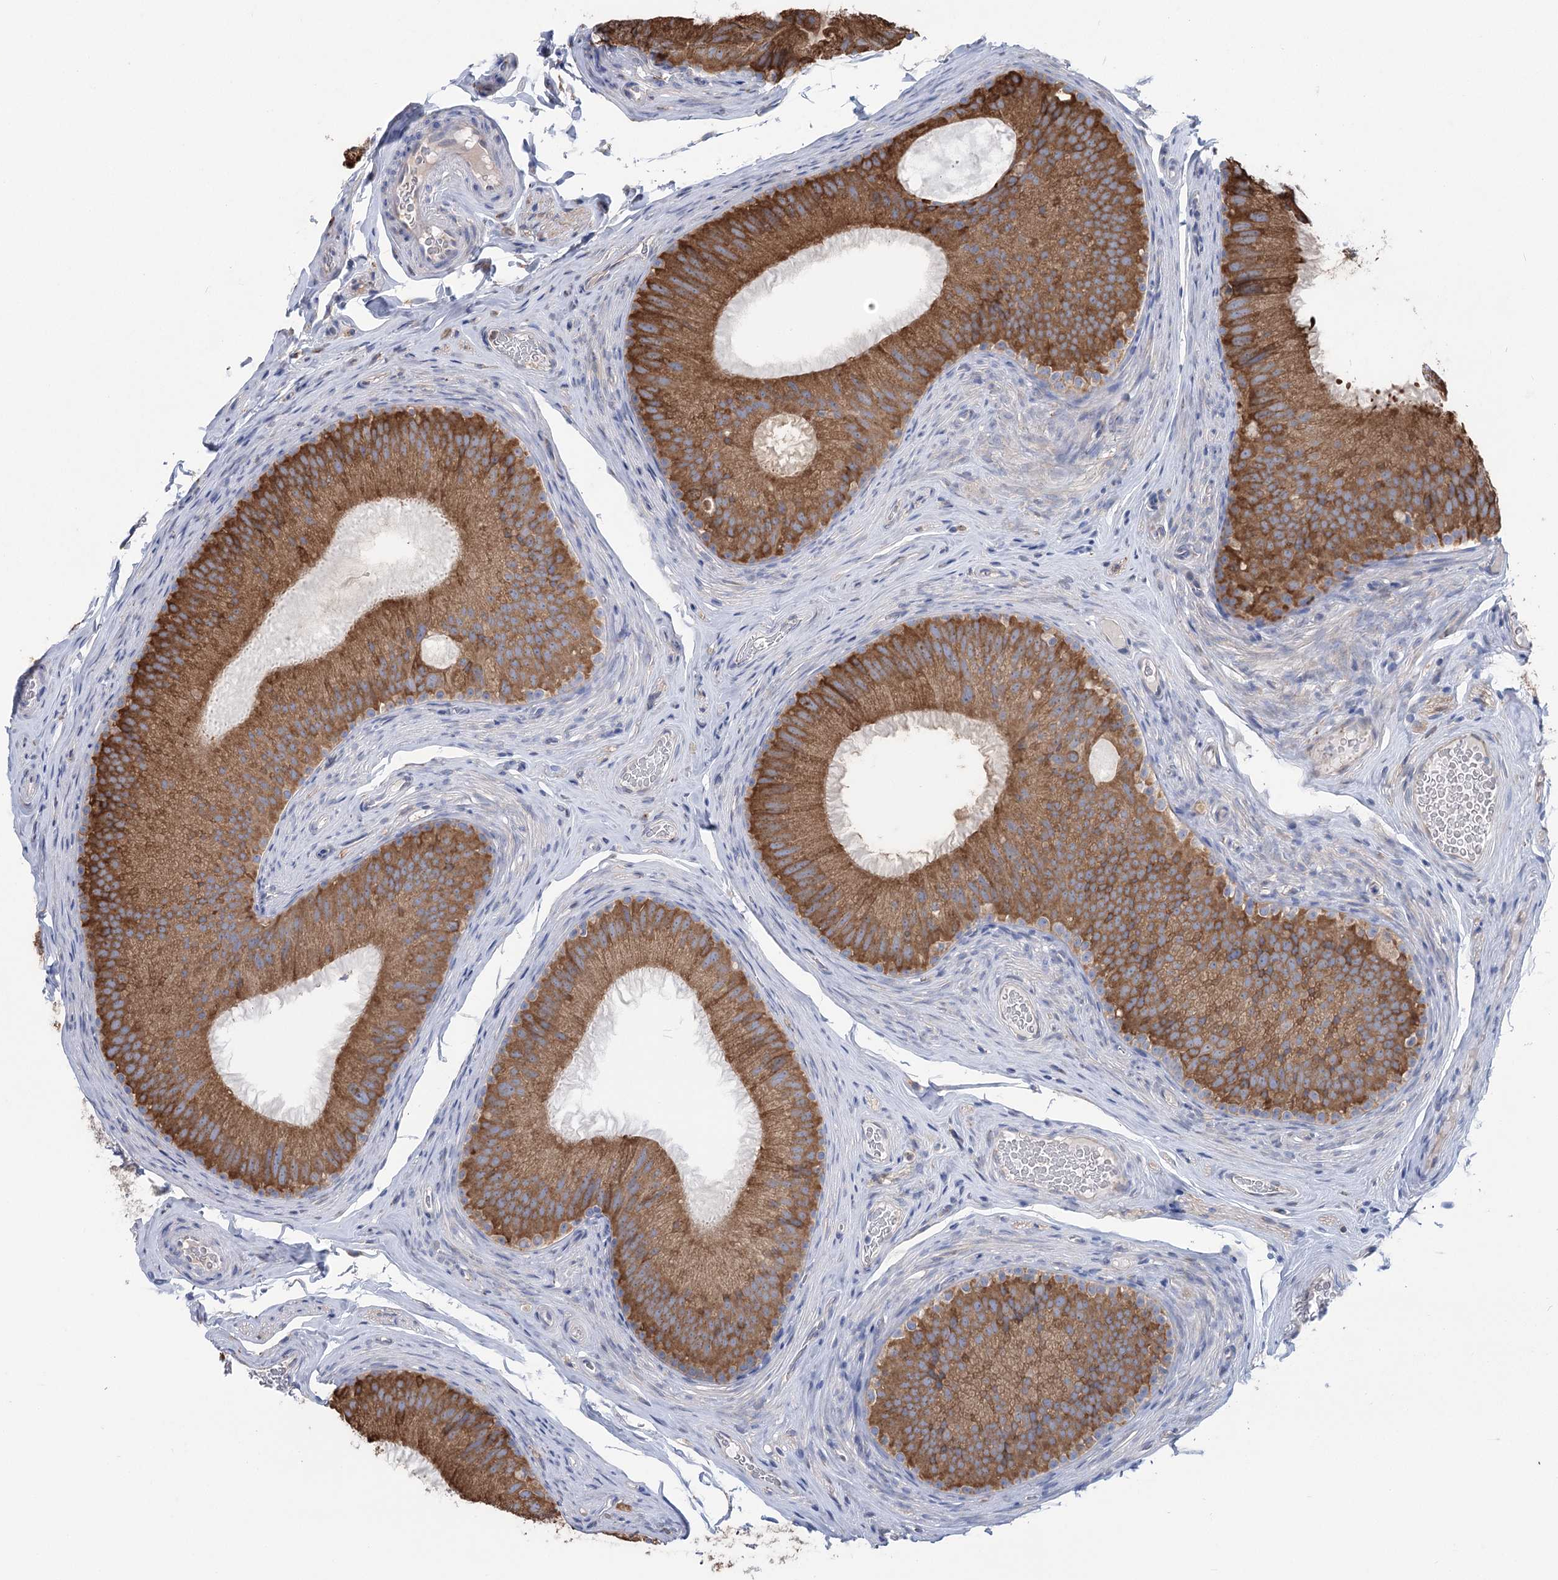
{"staining": {"intensity": "moderate", "quantity": ">75%", "location": "cytoplasmic/membranous"}, "tissue": "epididymis", "cell_type": "Glandular cells", "image_type": "normal", "snomed": [{"axis": "morphology", "description": "Normal tissue, NOS"}, {"axis": "topography", "description": "Epididymis"}], "caption": "Immunohistochemical staining of unremarkable epididymis shows moderate cytoplasmic/membranous protein staining in approximately >75% of glandular cells.", "gene": "METTL24", "patient": {"sex": "male", "age": 34}}